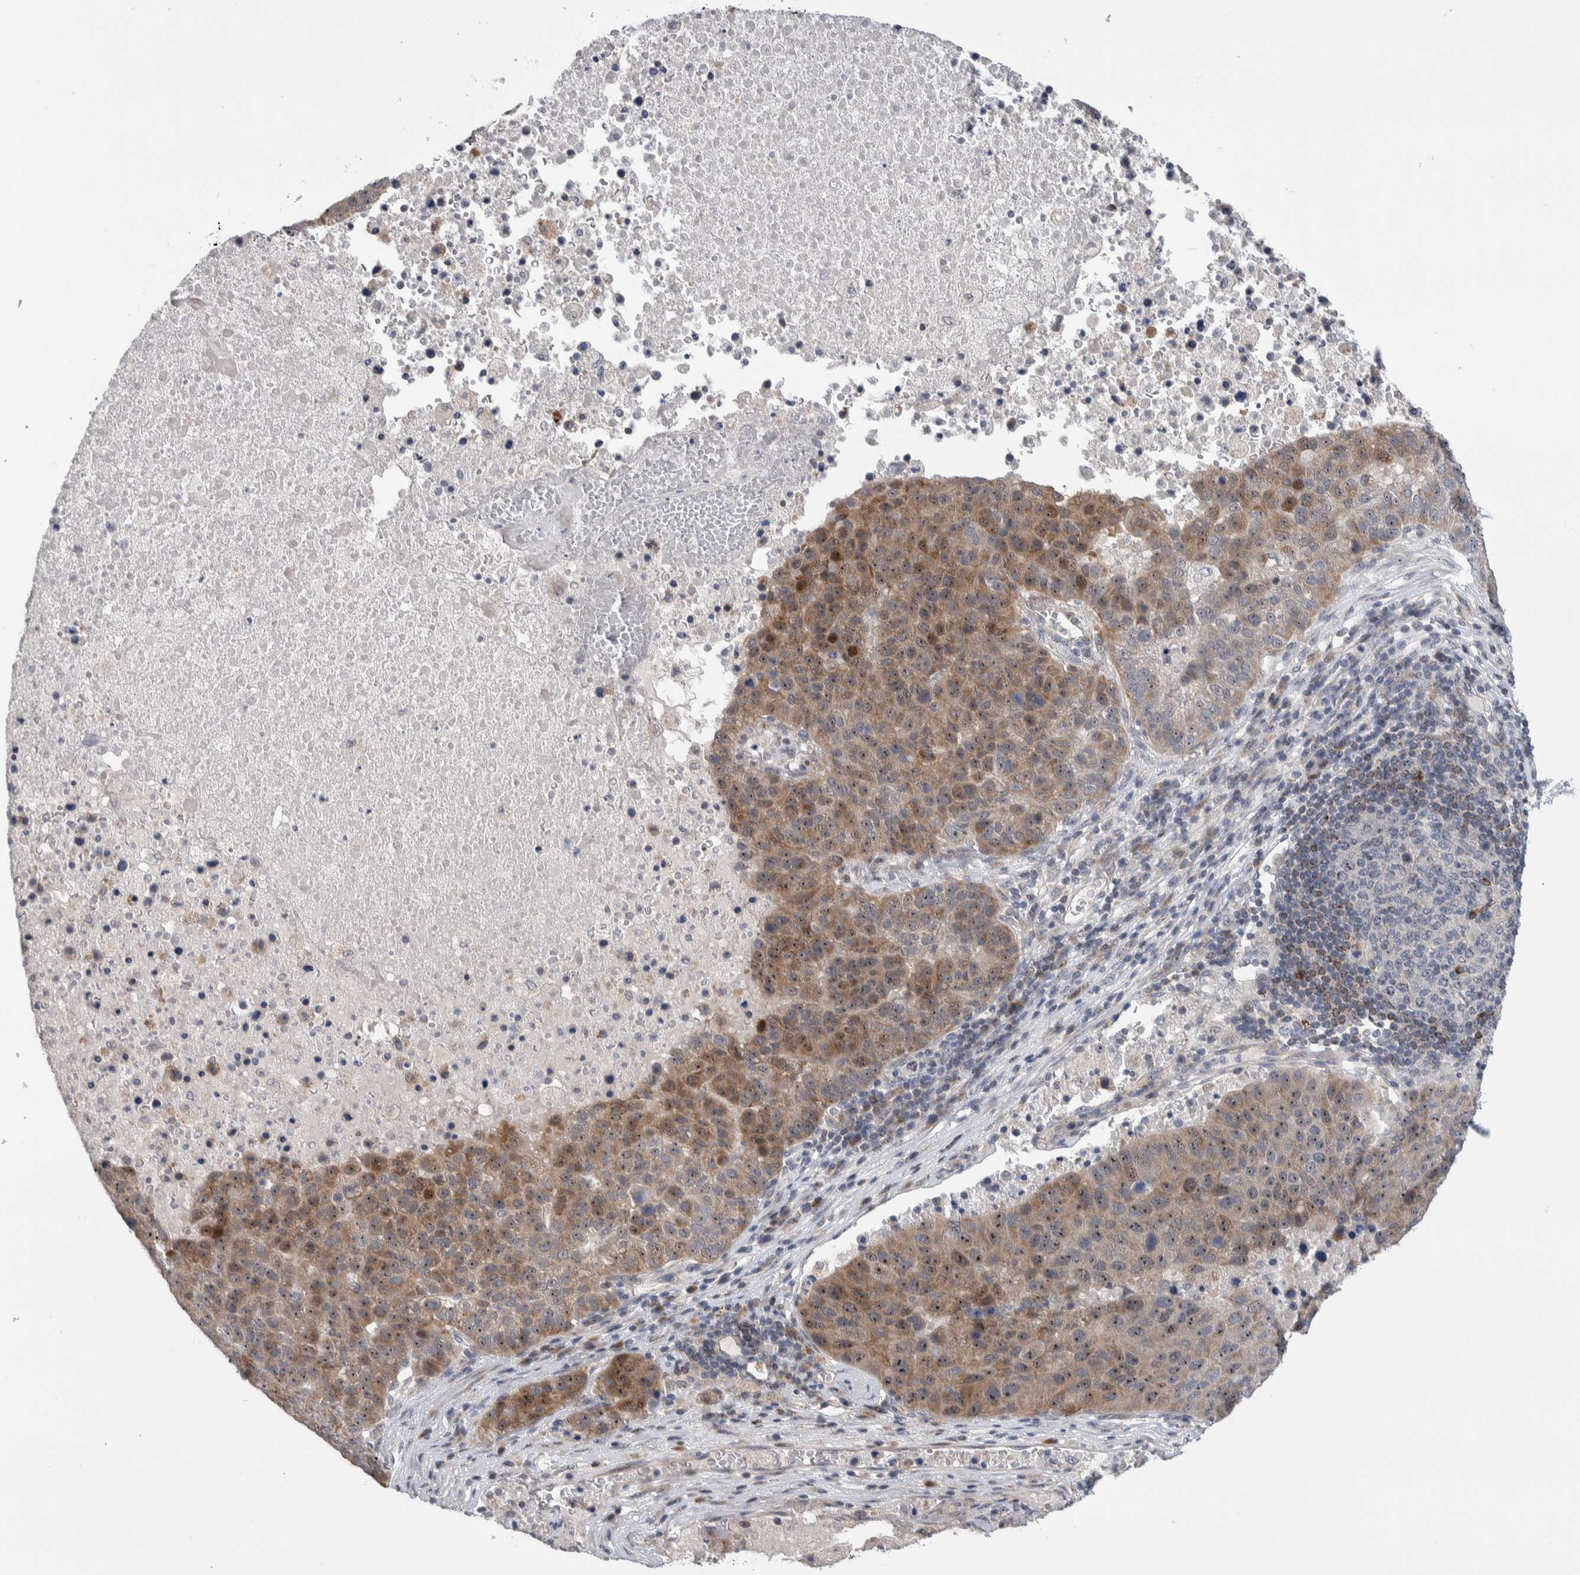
{"staining": {"intensity": "strong", "quantity": ">75%", "location": "cytoplasmic/membranous,nuclear"}, "tissue": "pancreatic cancer", "cell_type": "Tumor cells", "image_type": "cancer", "snomed": [{"axis": "morphology", "description": "Adenocarcinoma, NOS"}, {"axis": "topography", "description": "Pancreas"}], "caption": "High-power microscopy captured an immunohistochemistry histopathology image of pancreatic cancer, revealing strong cytoplasmic/membranous and nuclear expression in about >75% of tumor cells. Using DAB (brown) and hematoxylin (blue) stains, captured at high magnification using brightfield microscopy.", "gene": "PRRG4", "patient": {"sex": "female", "age": 61}}